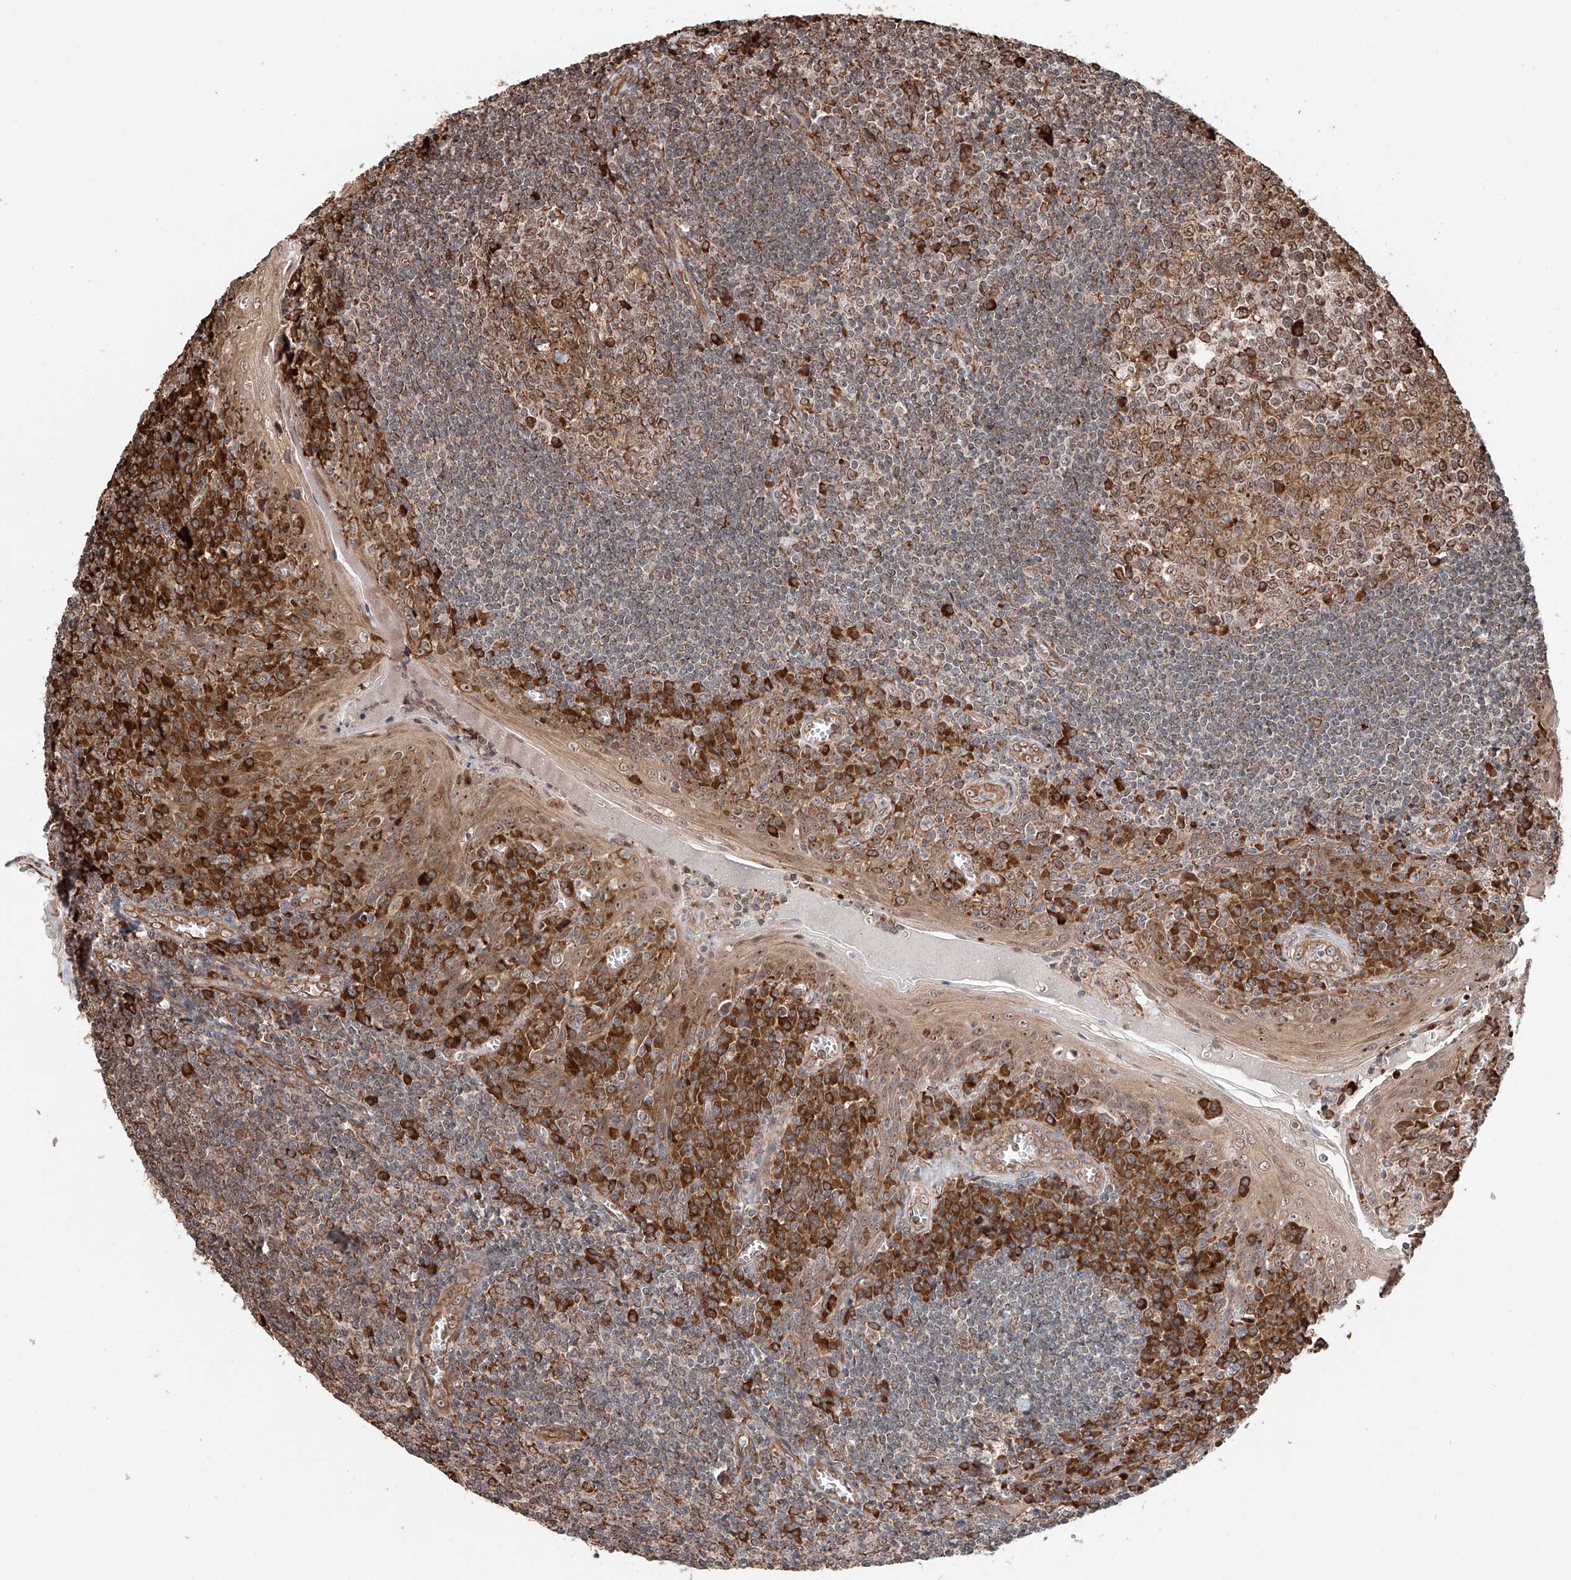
{"staining": {"intensity": "moderate", "quantity": ">75%", "location": "cytoplasmic/membranous"}, "tissue": "tonsil", "cell_type": "Germinal center cells", "image_type": "normal", "snomed": [{"axis": "morphology", "description": "Normal tissue, NOS"}, {"axis": "topography", "description": "Tonsil"}], "caption": "High-magnification brightfield microscopy of unremarkable tonsil stained with DAB (3,3'-diaminobenzidine) (brown) and counterstained with hematoxylin (blue). germinal center cells exhibit moderate cytoplasmic/membranous positivity is seen in approximately>75% of cells. (Stains: DAB in brown, nuclei in blue, Microscopy: brightfield microscopy at high magnification).", "gene": "DNAH8", "patient": {"sex": "male", "age": 27}}